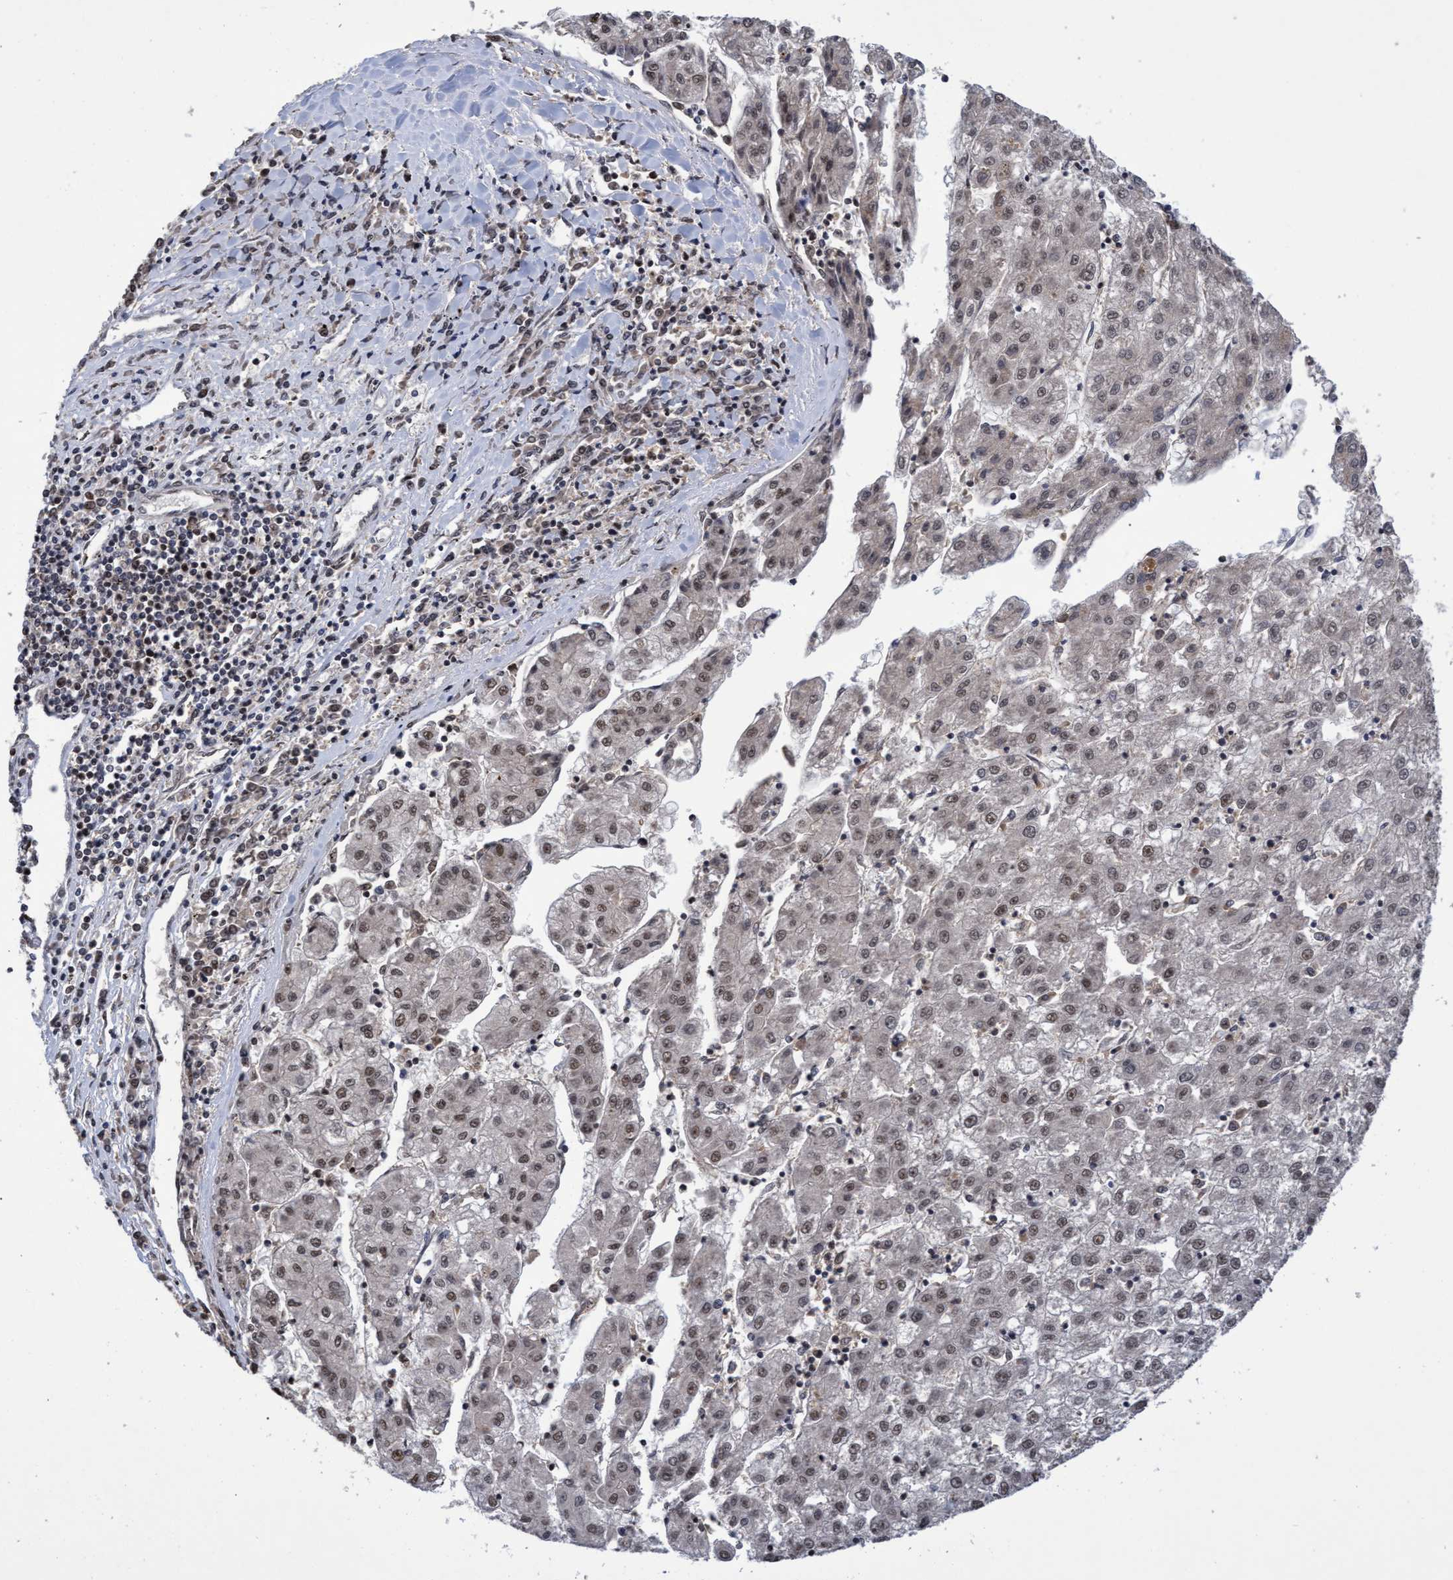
{"staining": {"intensity": "weak", "quantity": ">75%", "location": "nuclear"}, "tissue": "liver cancer", "cell_type": "Tumor cells", "image_type": "cancer", "snomed": [{"axis": "morphology", "description": "Carcinoma, Hepatocellular, NOS"}, {"axis": "topography", "description": "Liver"}], "caption": "Approximately >75% of tumor cells in human liver cancer (hepatocellular carcinoma) show weak nuclear protein staining as visualized by brown immunohistochemical staining.", "gene": "GTF2F1", "patient": {"sex": "male", "age": 72}}